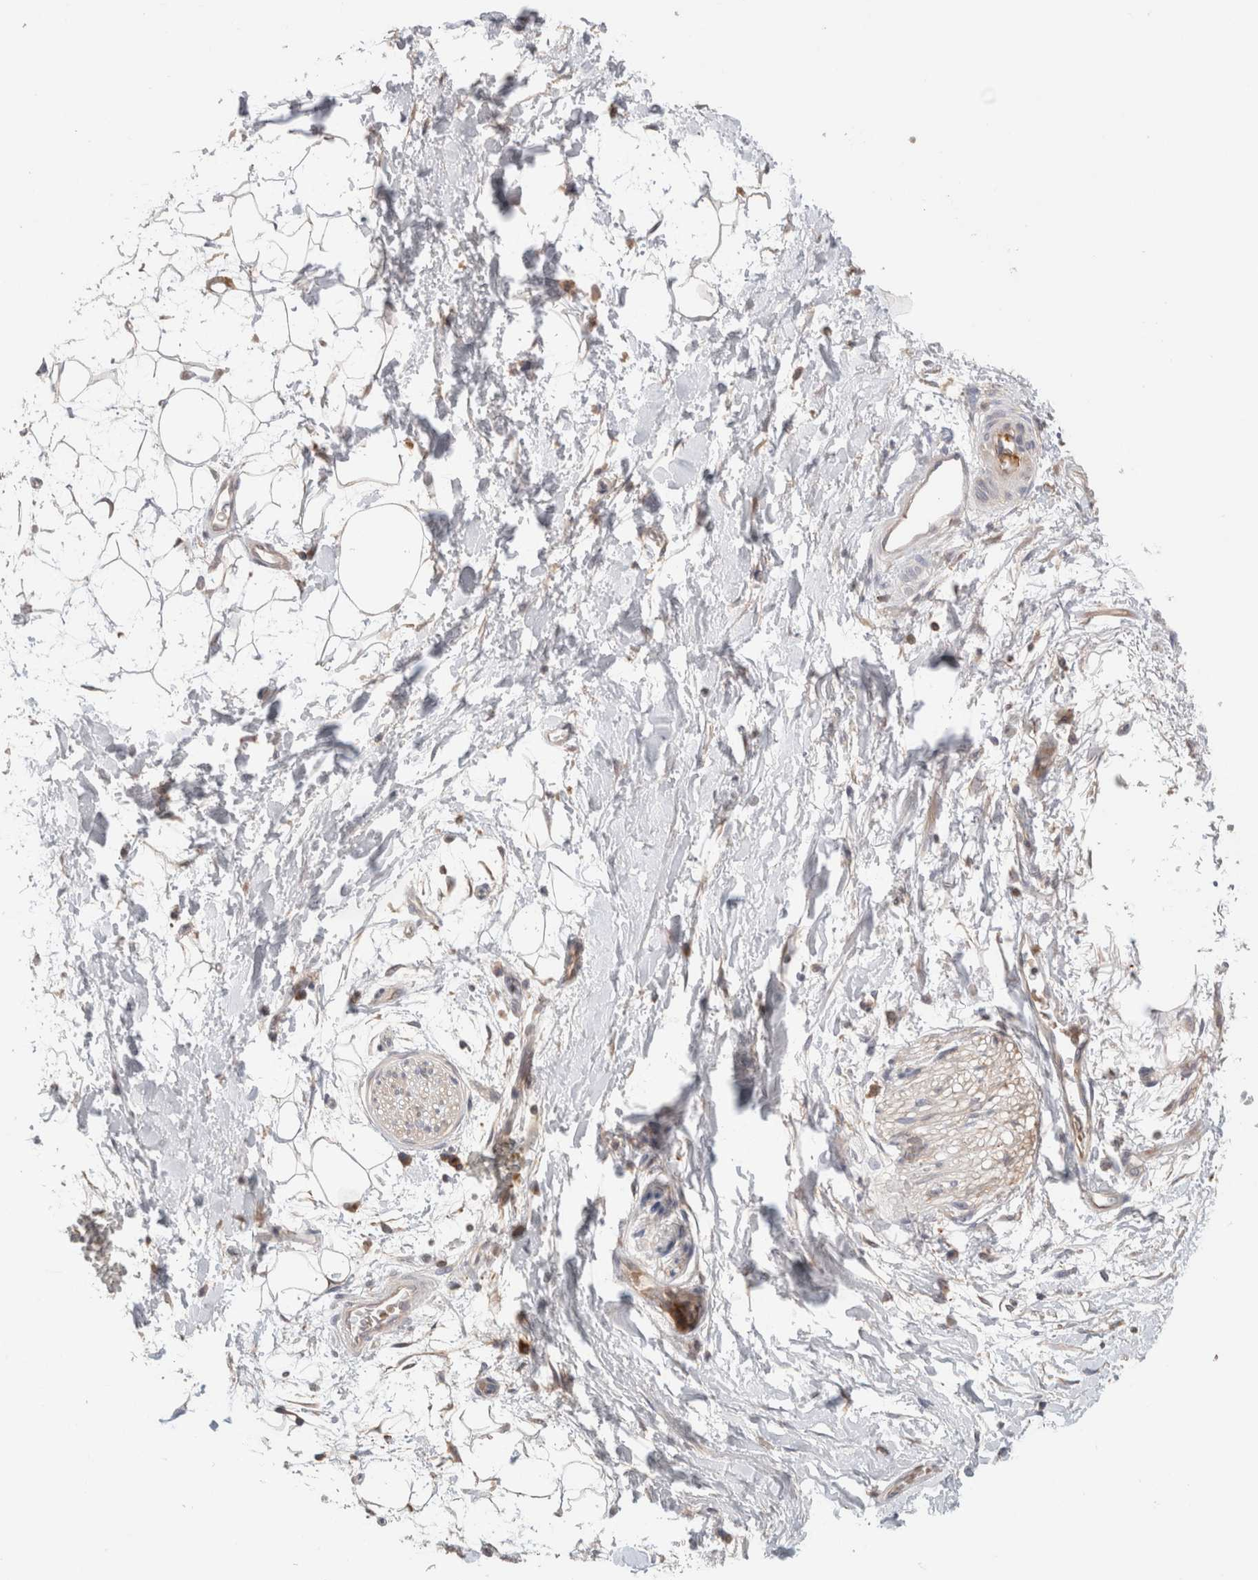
{"staining": {"intensity": "negative", "quantity": "none", "location": "none"}, "tissue": "adipose tissue", "cell_type": "Adipocytes", "image_type": "normal", "snomed": [{"axis": "morphology", "description": "Normal tissue, NOS"}, {"axis": "topography", "description": "Soft tissue"}], "caption": "IHC histopathology image of normal adipose tissue: adipose tissue stained with DAB reveals no significant protein positivity in adipocytes. The staining is performed using DAB brown chromogen with nuclei counter-stained in using hematoxylin.", "gene": "KLHL14", "patient": {"sex": "male", "age": 72}}